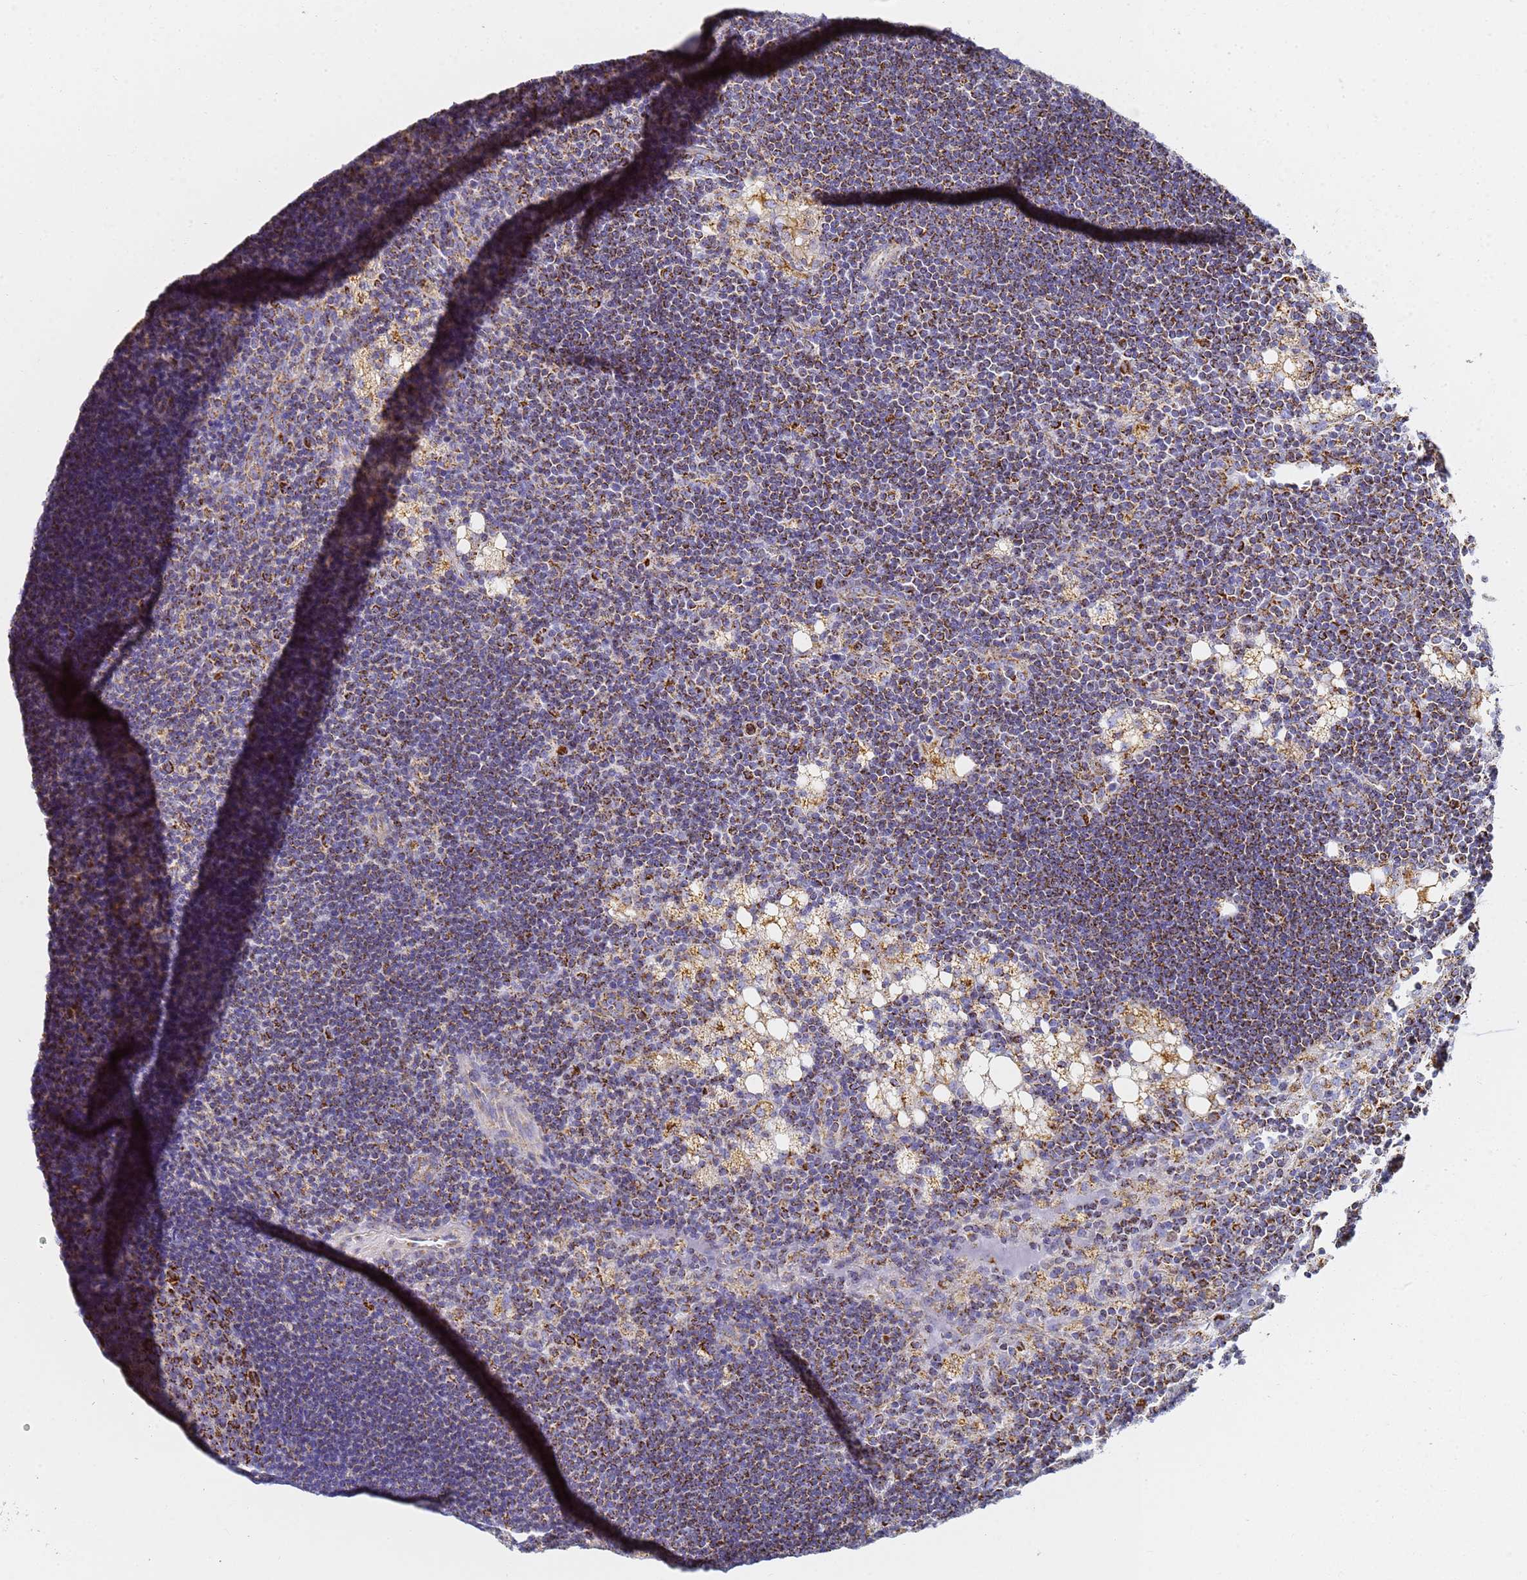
{"staining": {"intensity": "moderate", "quantity": ">75%", "location": "cytoplasmic/membranous"}, "tissue": "lymph node", "cell_type": "Germinal center cells", "image_type": "normal", "snomed": [{"axis": "morphology", "description": "Normal tissue, NOS"}, {"axis": "topography", "description": "Lymph node"}], "caption": "About >75% of germinal center cells in benign human lymph node show moderate cytoplasmic/membranous protein expression as visualized by brown immunohistochemical staining.", "gene": "CNIH4", "patient": {"sex": "male", "age": 24}}